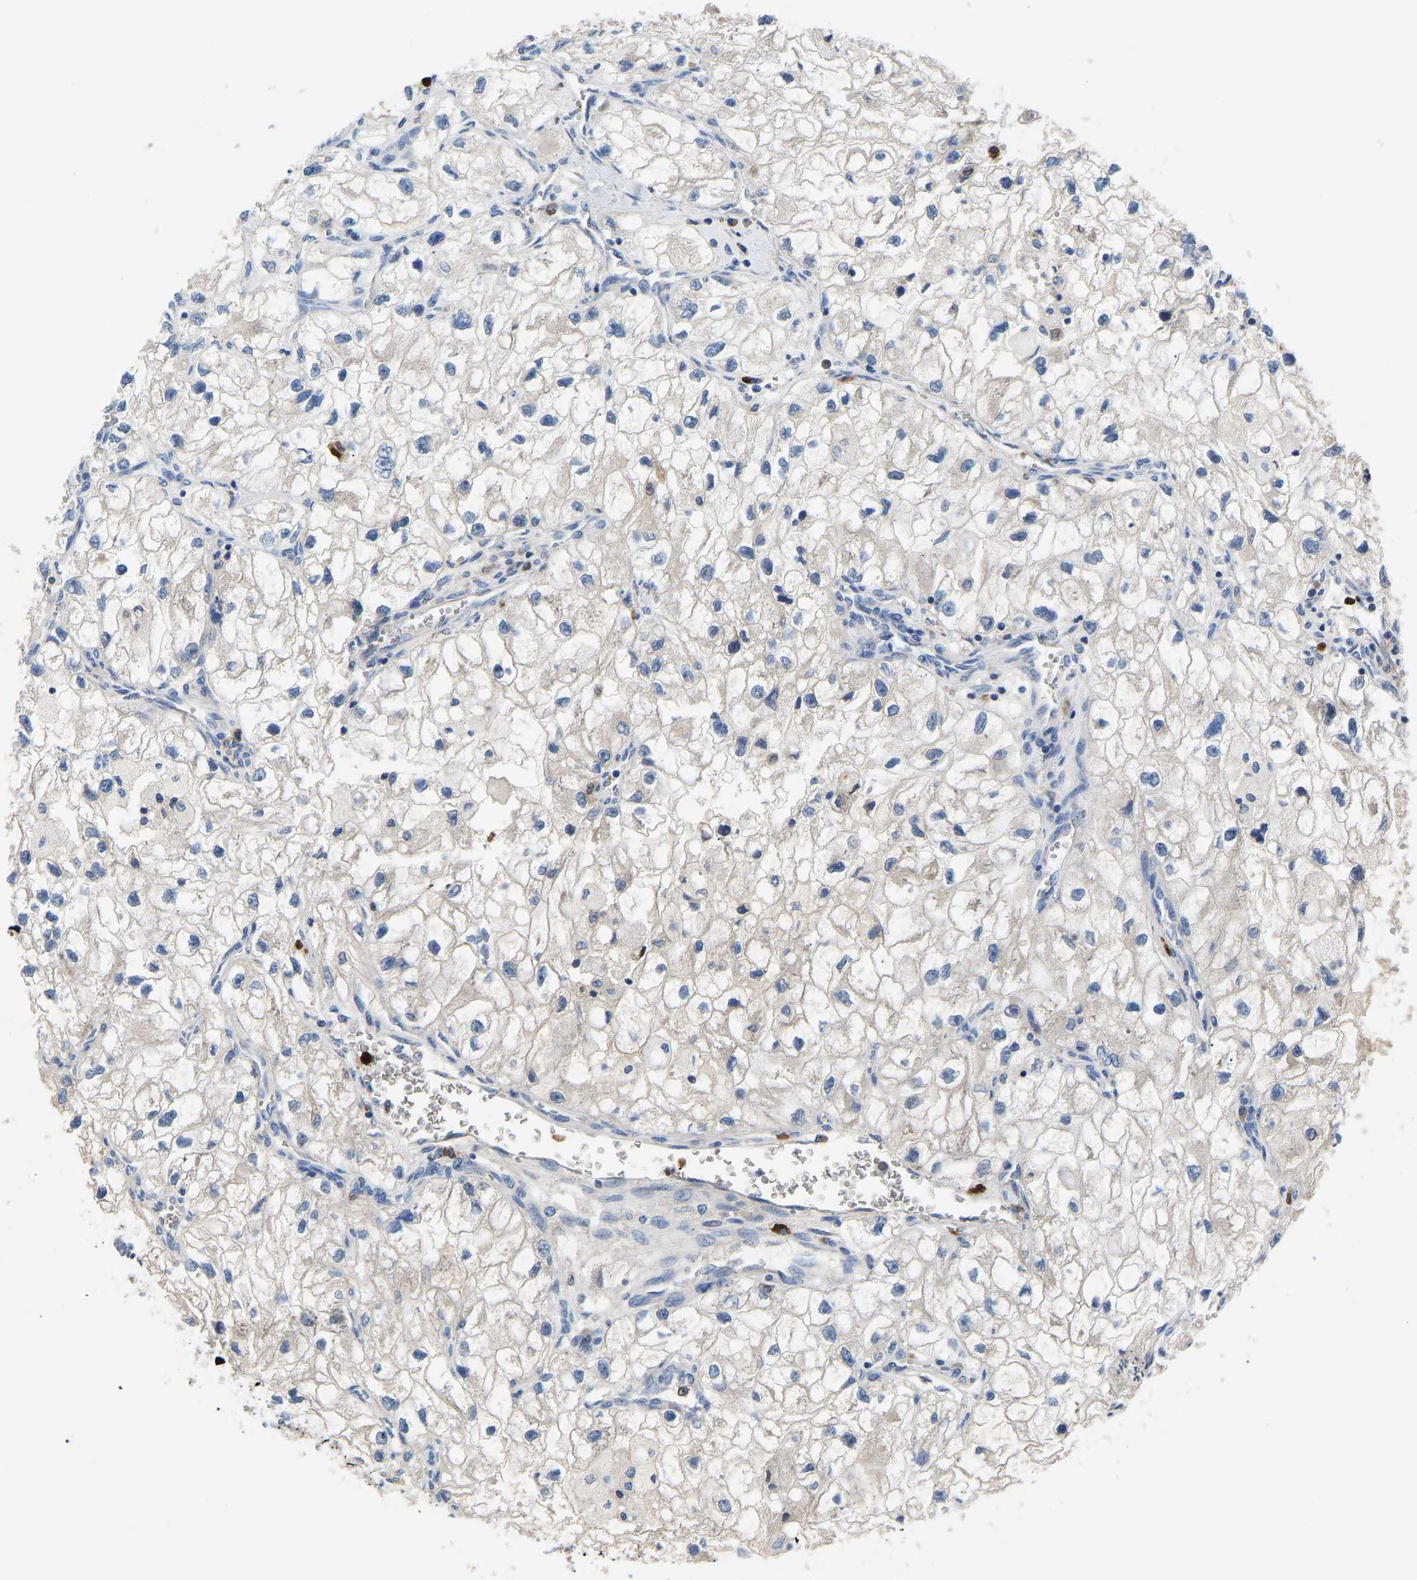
{"staining": {"intensity": "negative", "quantity": "none", "location": "none"}, "tissue": "renal cancer", "cell_type": "Tumor cells", "image_type": "cancer", "snomed": [{"axis": "morphology", "description": "Adenocarcinoma, NOS"}, {"axis": "topography", "description": "Kidney"}], "caption": "This micrograph is of renal cancer stained with immunohistochemistry to label a protein in brown with the nuclei are counter-stained blue. There is no expression in tumor cells. (DAB IHC with hematoxylin counter stain).", "gene": "TOR1B", "patient": {"sex": "female", "age": 70}}